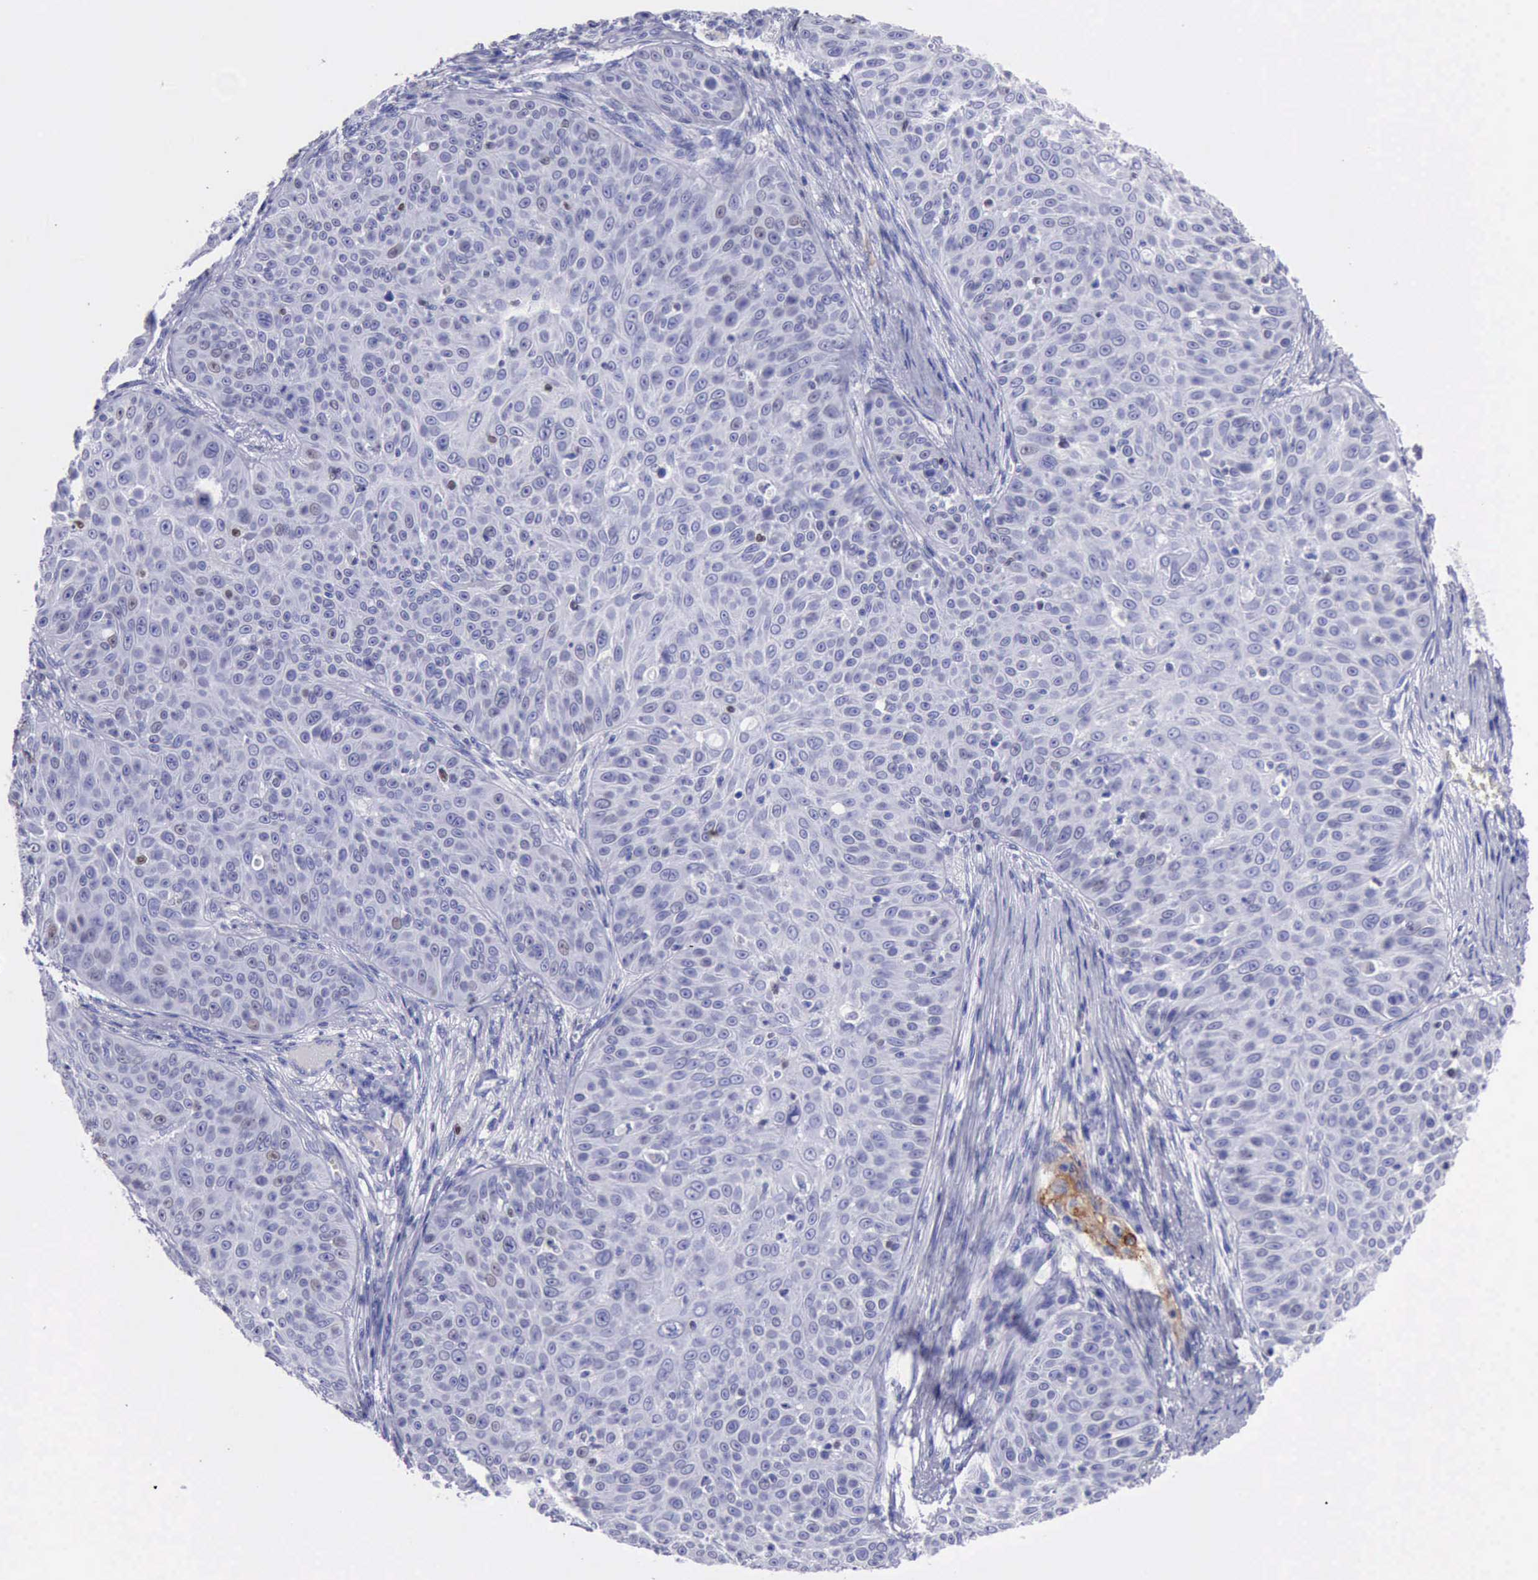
{"staining": {"intensity": "weak", "quantity": "<25%", "location": "nuclear"}, "tissue": "skin cancer", "cell_type": "Tumor cells", "image_type": "cancer", "snomed": [{"axis": "morphology", "description": "Squamous cell carcinoma, NOS"}, {"axis": "topography", "description": "Skin"}], "caption": "Immunohistochemistry of skin cancer reveals no positivity in tumor cells.", "gene": "MCM2", "patient": {"sex": "male", "age": 82}}